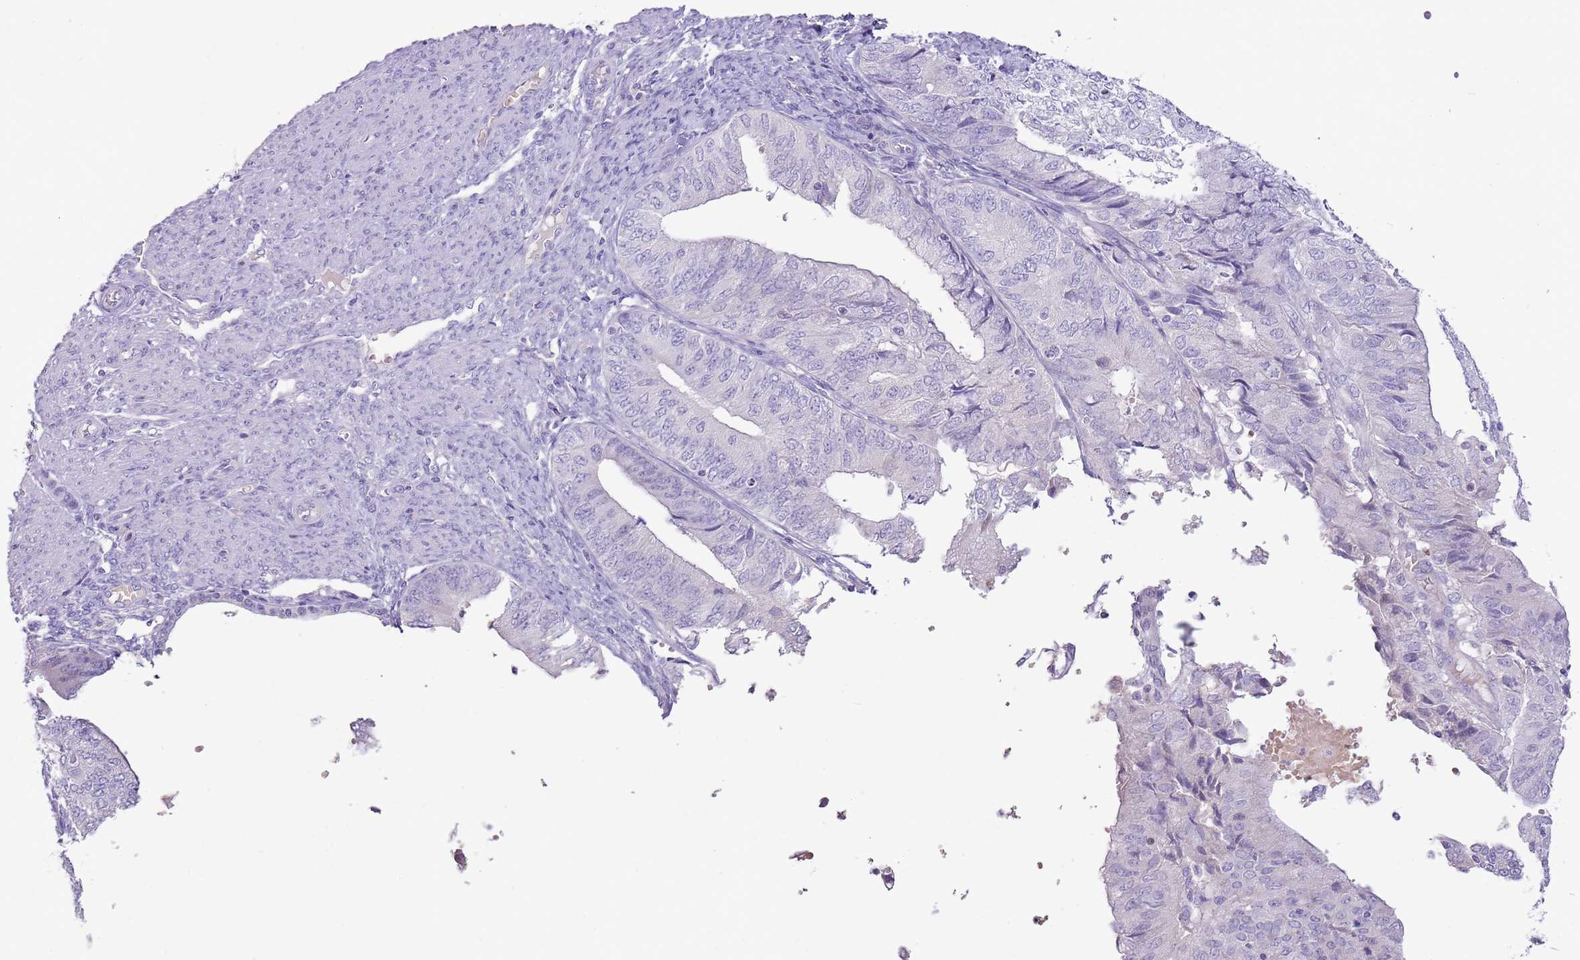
{"staining": {"intensity": "negative", "quantity": "none", "location": "none"}, "tissue": "endometrial cancer", "cell_type": "Tumor cells", "image_type": "cancer", "snomed": [{"axis": "morphology", "description": "Adenocarcinoma, NOS"}, {"axis": "topography", "description": "Endometrium"}], "caption": "Immunohistochemical staining of adenocarcinoma (endometrial) shows no significant positivity in tumor cells. The staining is performed using DAB brown chromogen with nuclei counter-stained in using hematoxylin.", "gene": "TOX2", "patient": {"sex": "female", "age": 68}}